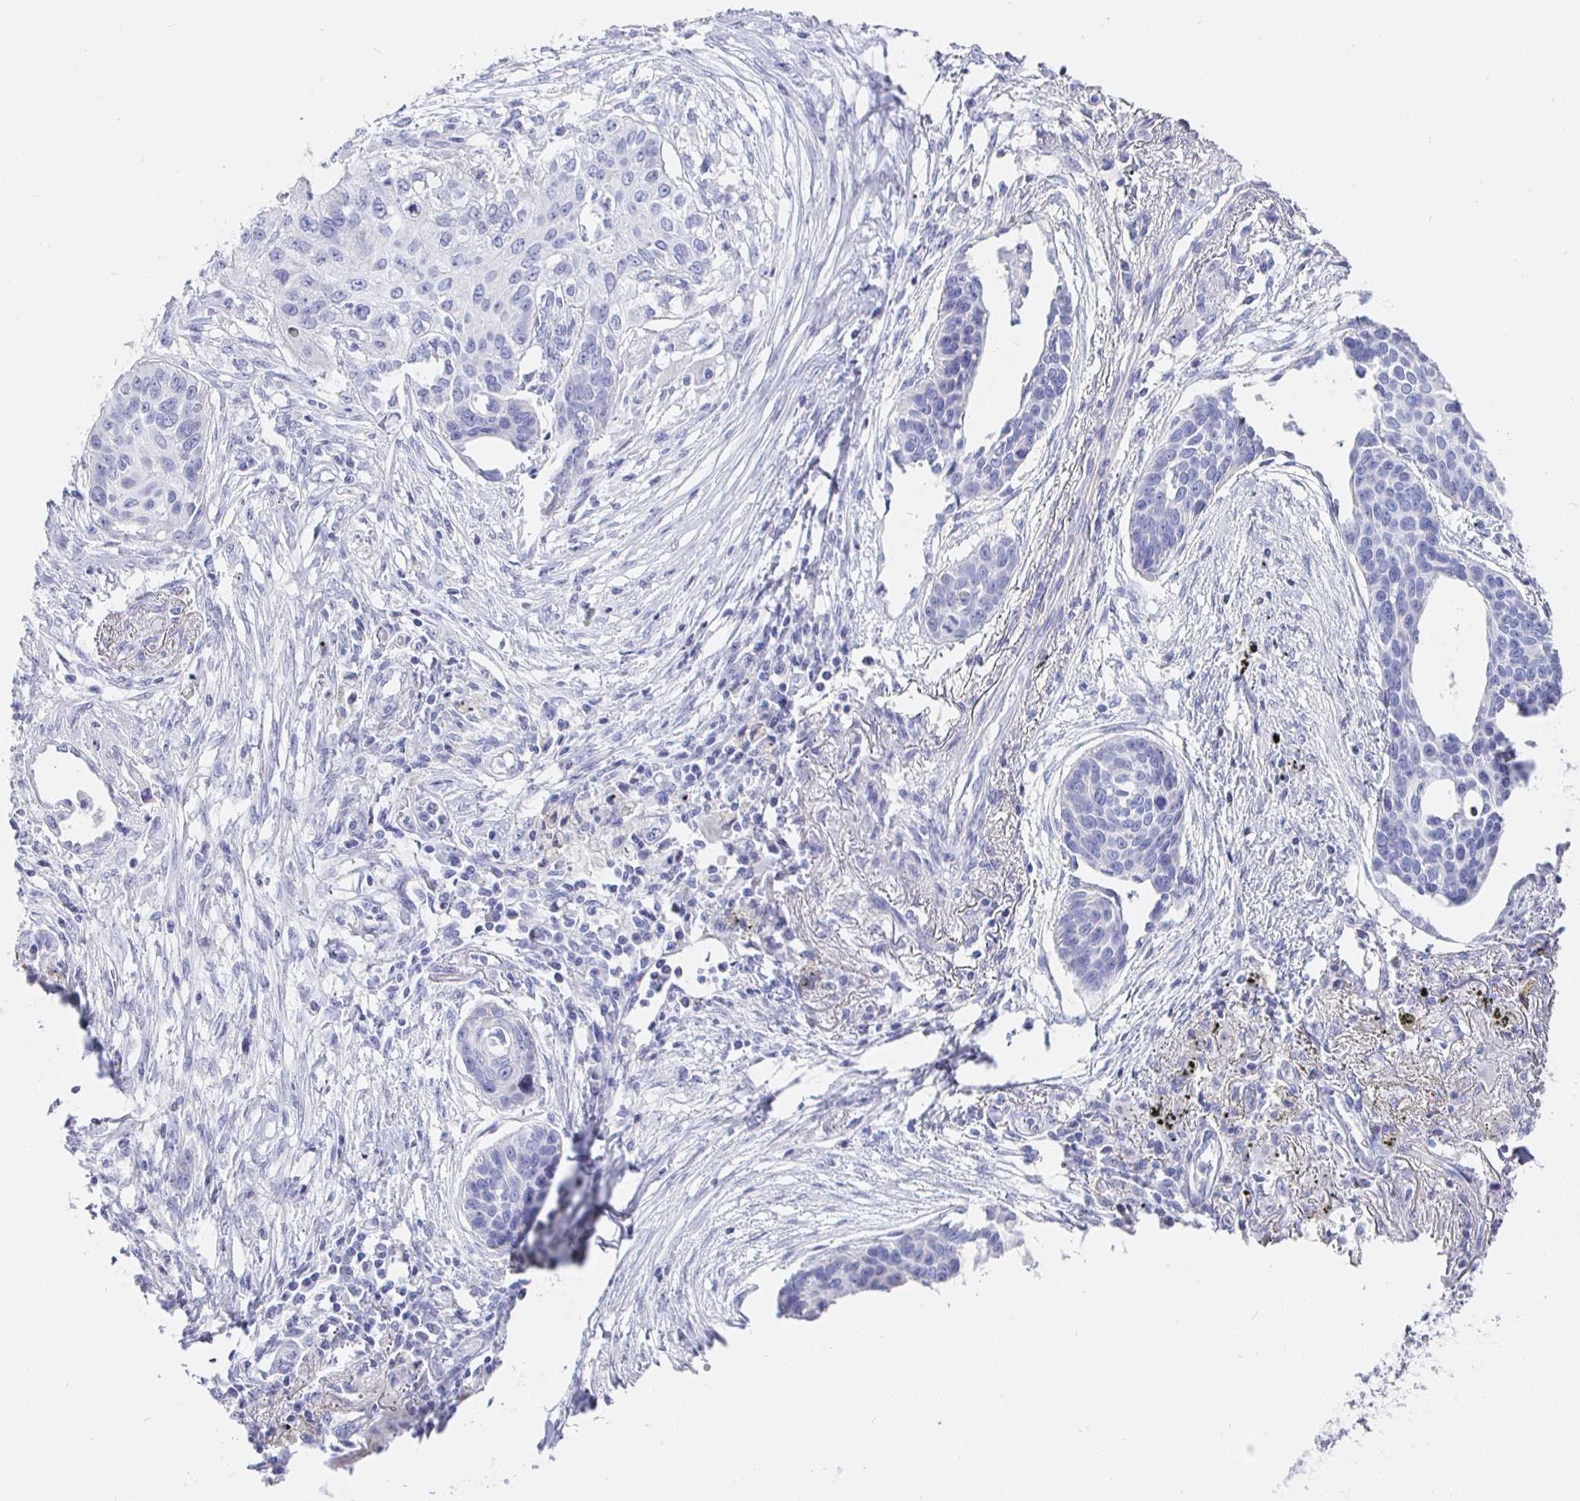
{"staining": {"intensity": "negative", "quantity": "none", "location": "none"}, "tissue": "lung cancer", "cell_type": "Tumor cells", "image_type": "cancer", "snomed": [{"axis": "morphology", "description": "Squamous cell carcinoma, NOS"}, {"axis": "topography", "description": "Lung"}], "caption": "The image demonstrates no significant staining in tumor cells of lung squamous cell carcinoma.", "gene": "CR2", "patient": {"sex": "male", "age": 71}}